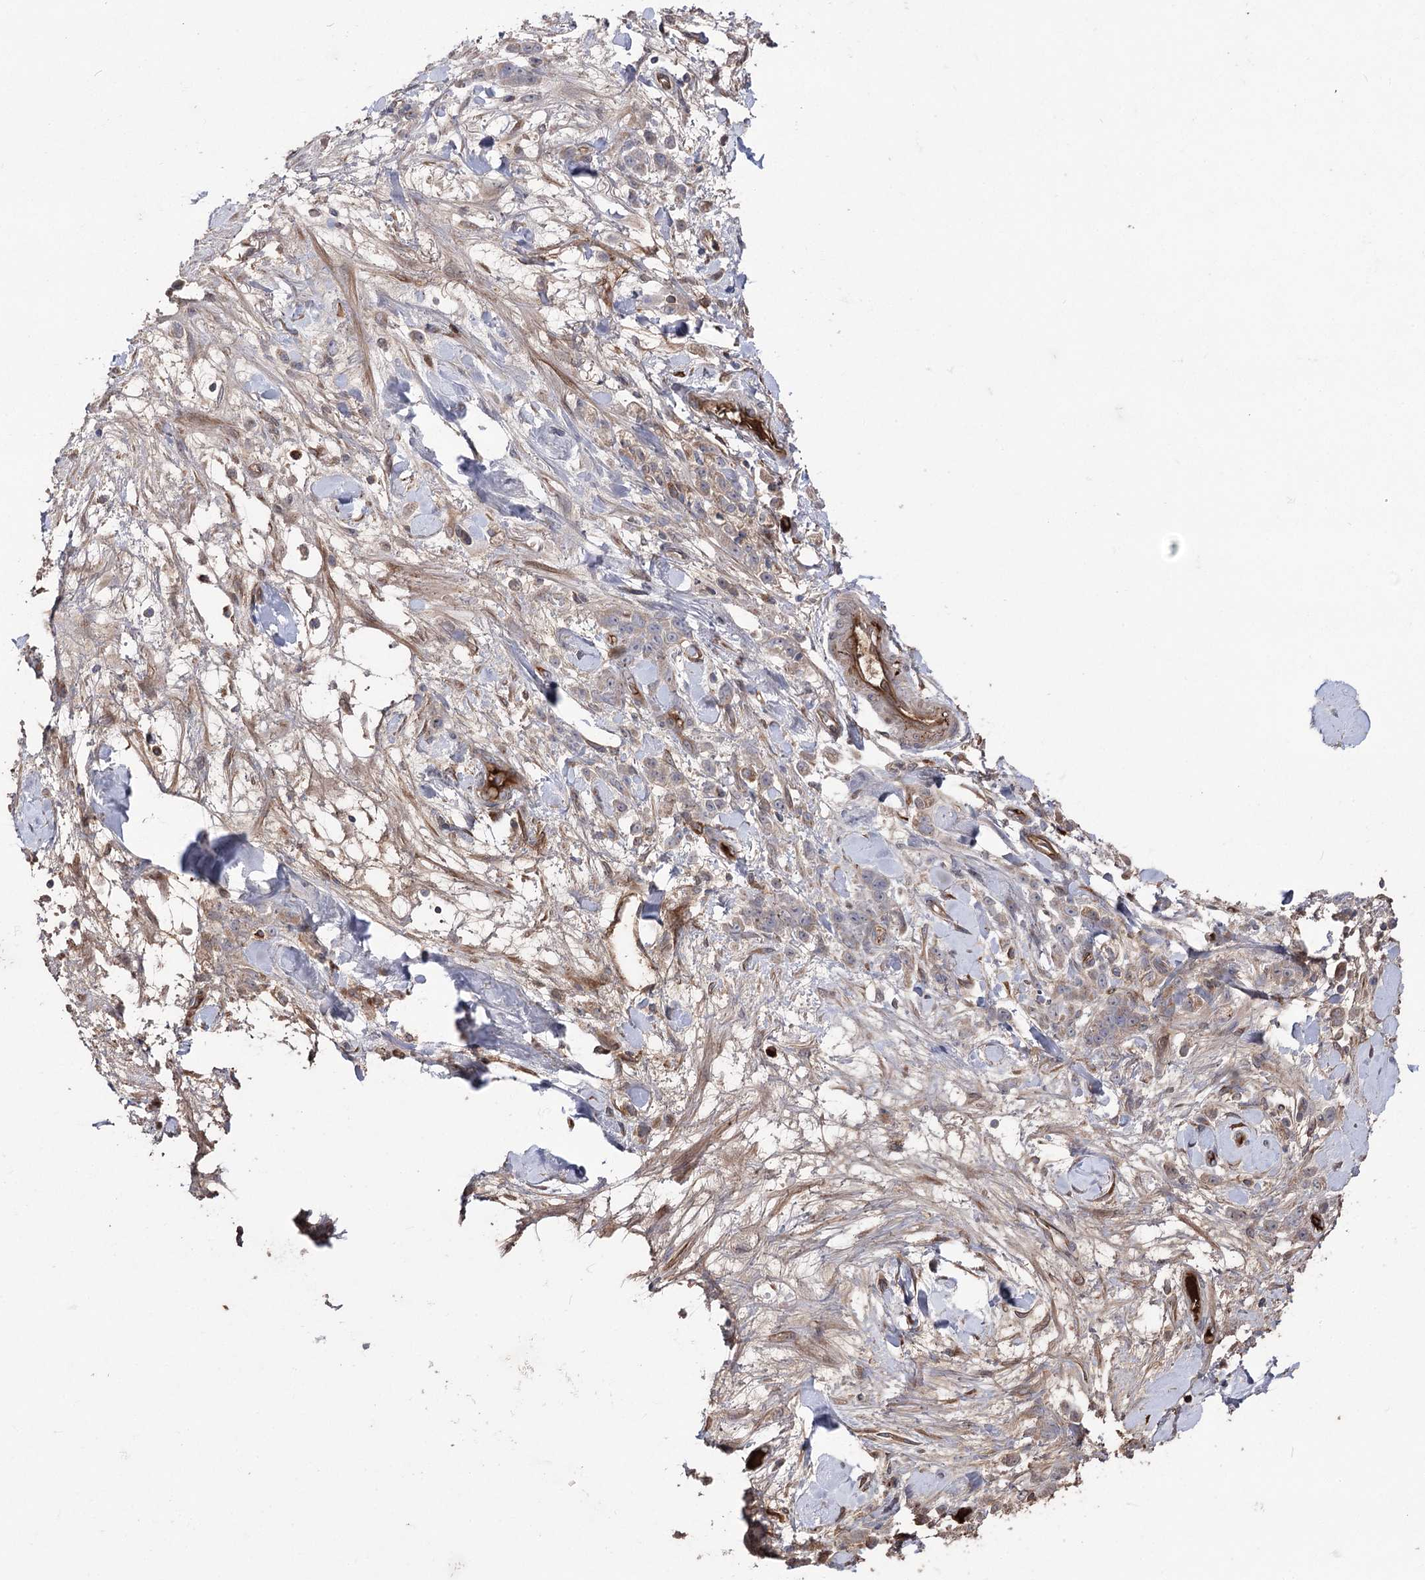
{"staining": {"intensity": "negative", "quantity": "none", "location": "none"}, "tissue": "stomach cancer", "cell_type": "Tumor cells", "image_type": "cancer", "snomed": [{"axis": "morphology", "description": "Normal tissue, NOS"}, {"axis": "morphology", "description": "Adenocarcinoma, NOS"}, {"axis": "topography", "description": "Stomach"}], "caption": "IHC photomicrograph of stomach cancer (adenocarcinoma) stained for a protein (brown), which reveals no staining in tumor cells.", "gene": "OTUD1", "patient": {"sex": "male", "age": 82}}